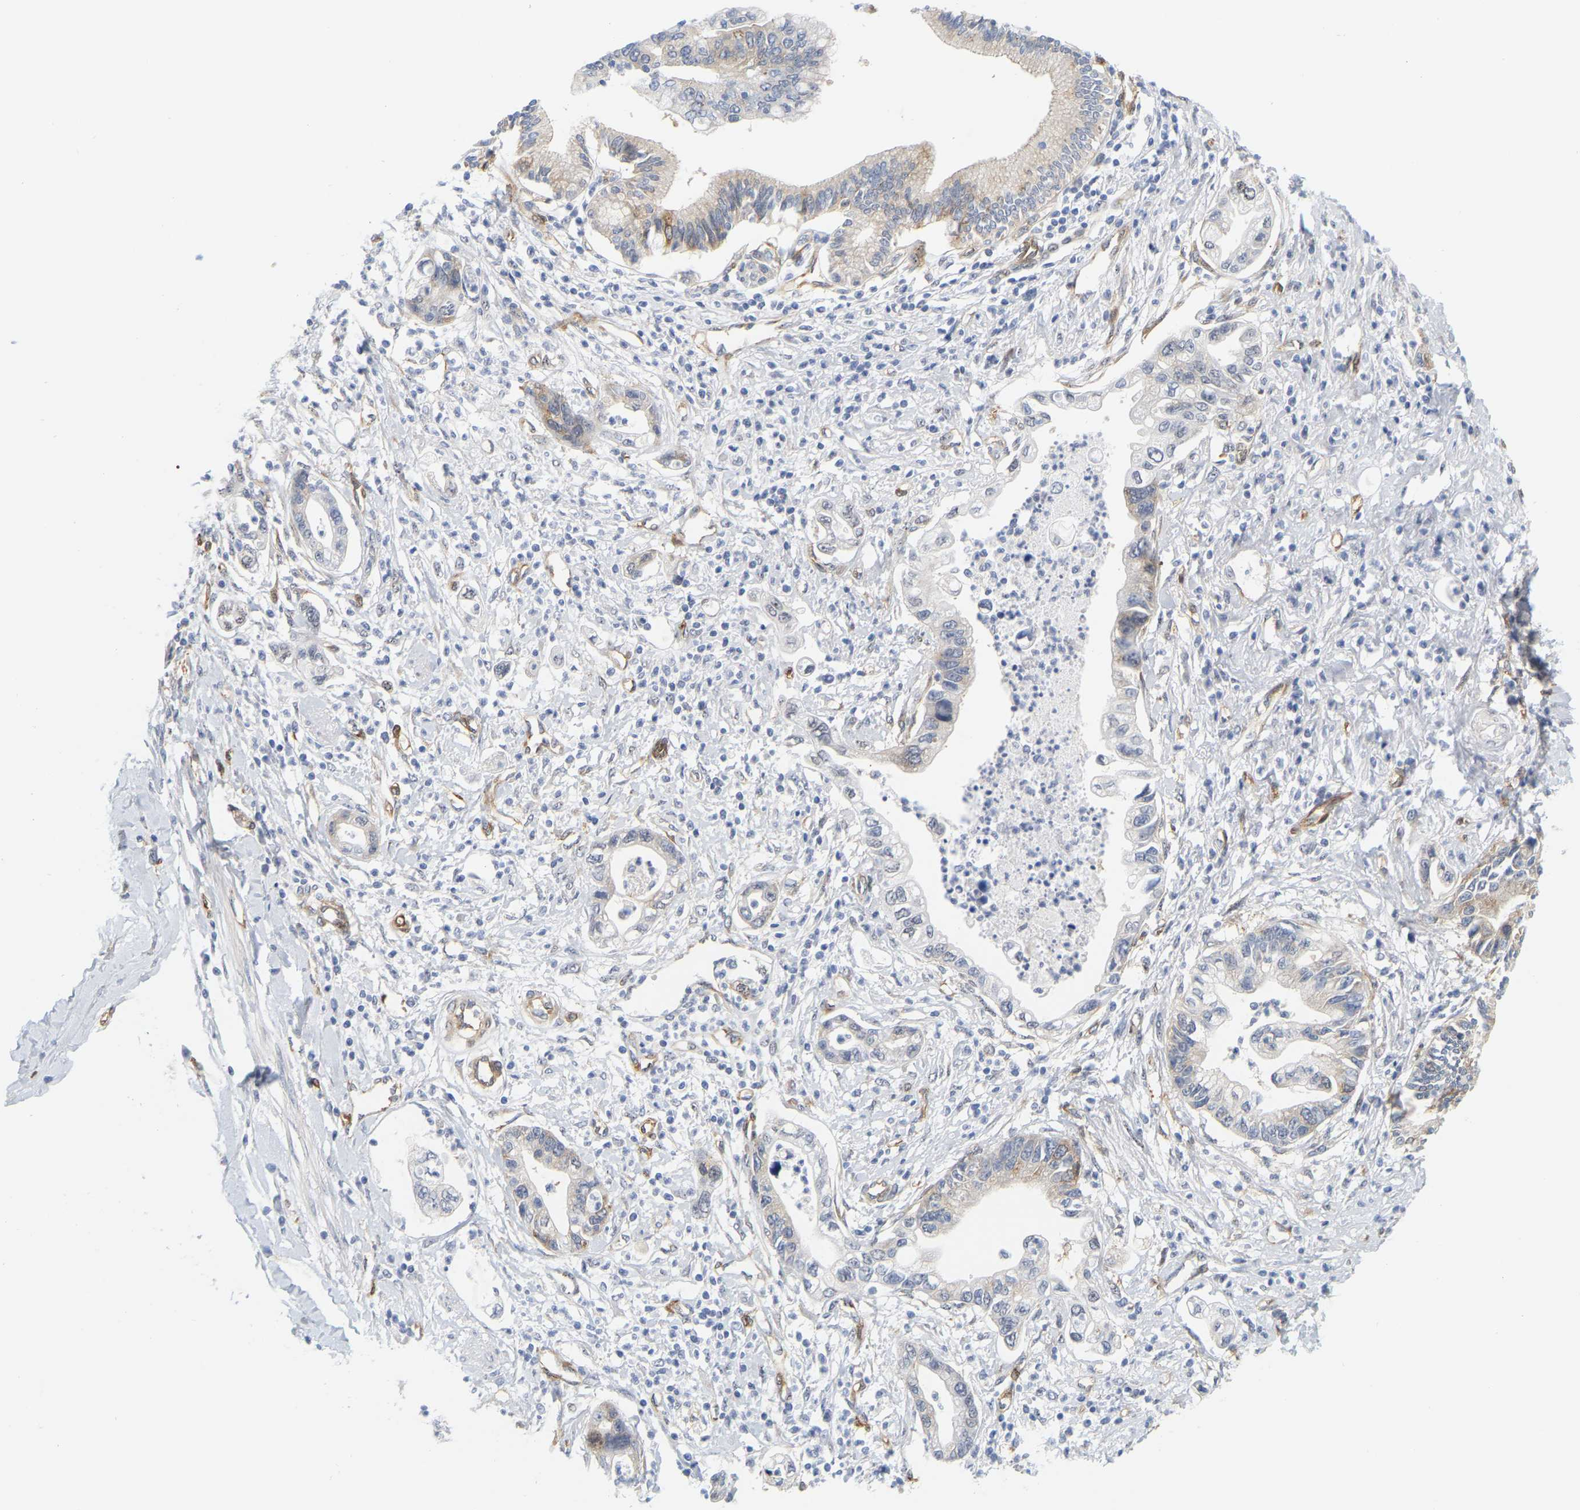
{"staining": {"intensity": "weak", "quantity": "<25%", "location": "cytoplasmic/membranous"}, "tissue": "pancreatic cancer", "cell_type": "Tumor cells", "image_type": "cancer", "snomed": [{"axis": "morphology", "description": "Adenocarcinoma, NOS"}, {"axis": "topography", "description": "Pancreas"}], "caption": "DAB (3,3'-diaminobenzidine) immunohistochemical staining of pancreatic cancer reveals no significant staining in tumor cells. The staining was performed using DAB to visualize the protein expression in brown, while the nuclei were stained in blue with hematoxylin (Magnification: 20x).", "gene": "RAPH1", "patient": {"sex": "male", "age": 56}}